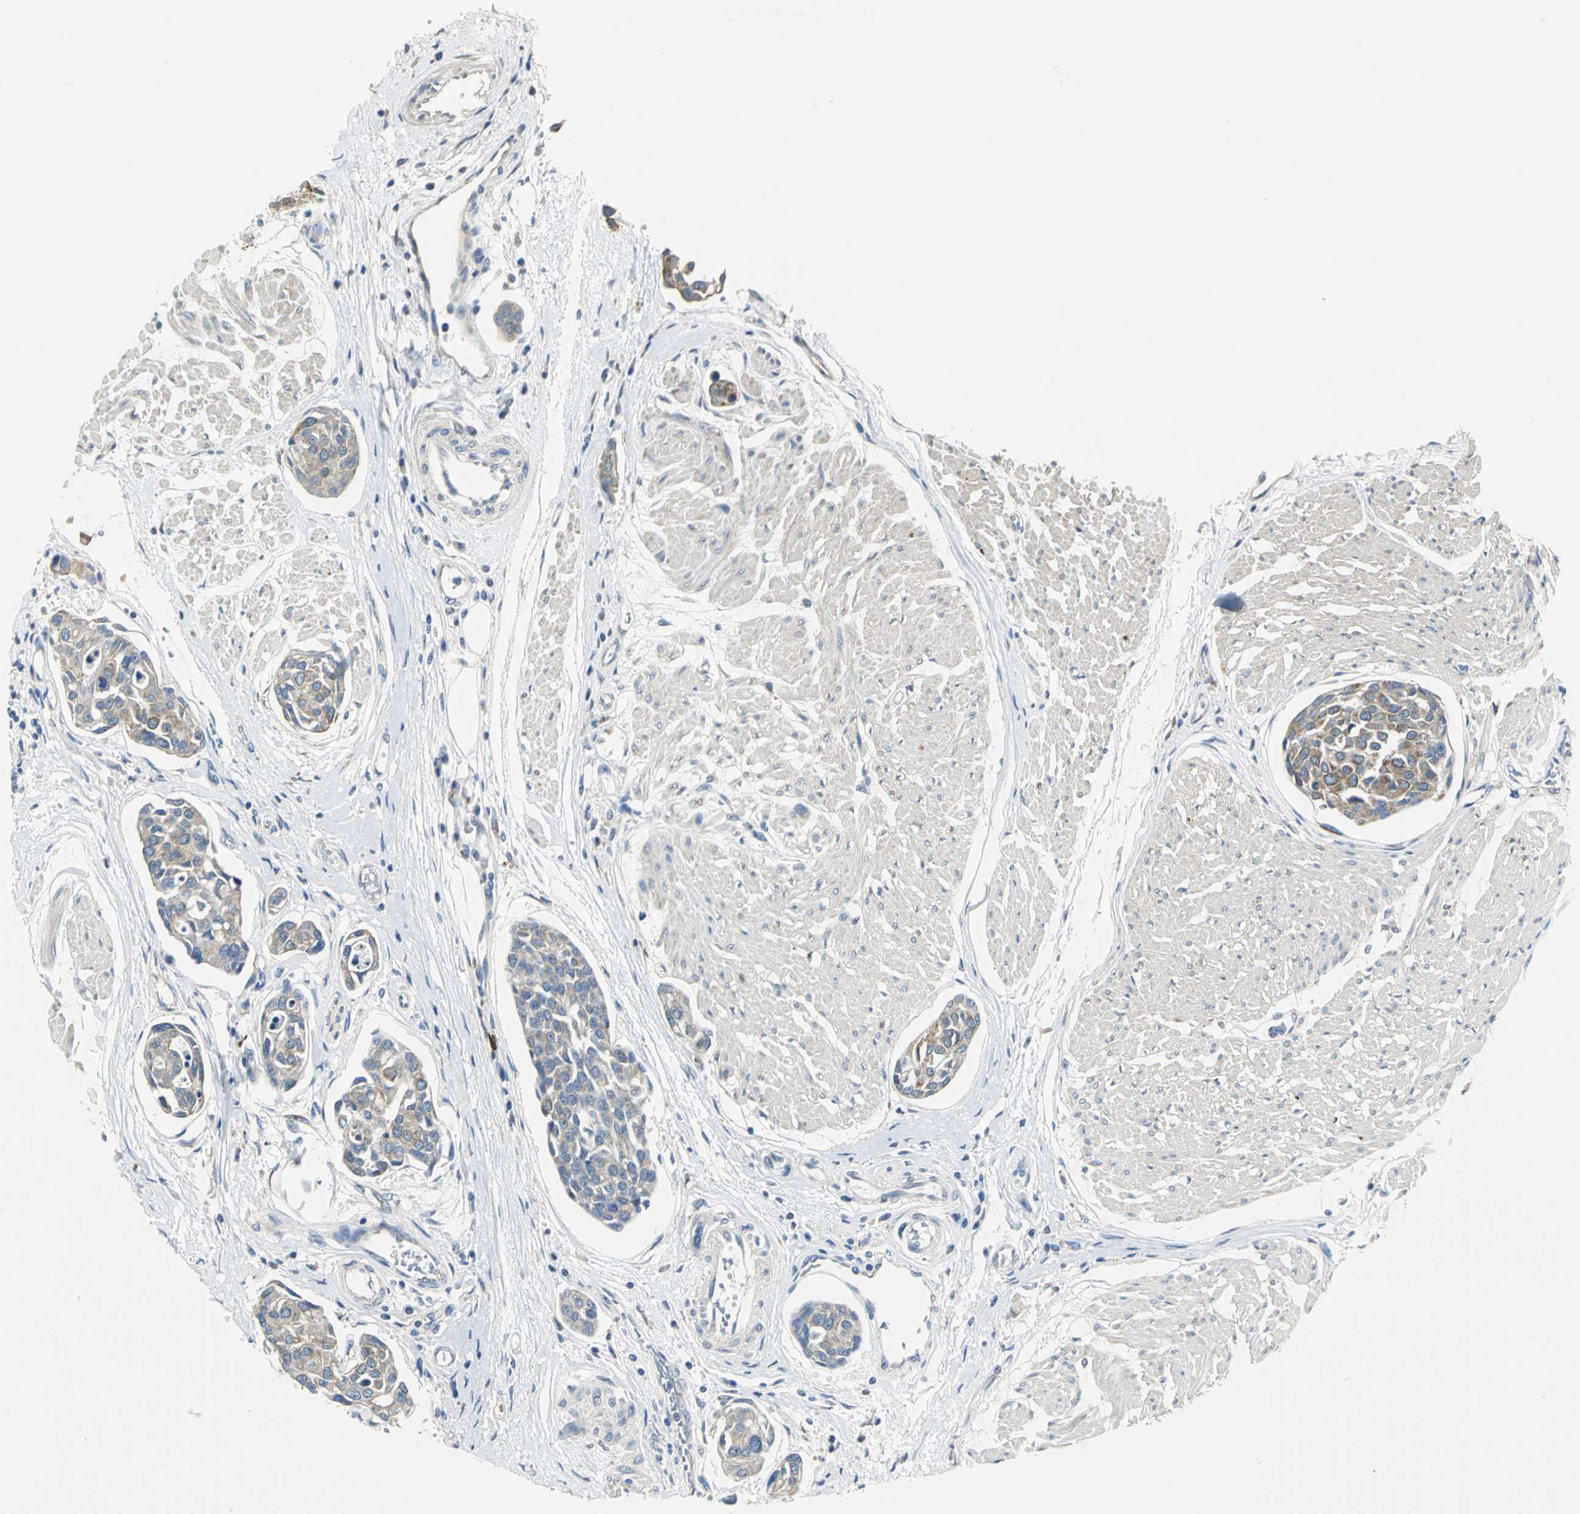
{"staining": {"intensity": "moderate", "quantity": ">75%", "location": "cytoplasmic/membranous"}, "tissue": "urothelial cancer", "cell_type": "Tumor cells", "image_type": "cancer", "snomed": [{"axis": "morphology", "description": "Urothelial carcinoma, High grade"}, {"axis": "topography", "description": "Urinary bladder"}], "caption": "Protein expression analysis of high-grade urothelial carcinoma demonstrates moderate cytoplasmic/membranous staining in approximately >75% of tumor cells.", "gene": "B3GNT2", "patient": {"sex": "male", "age": 78}}